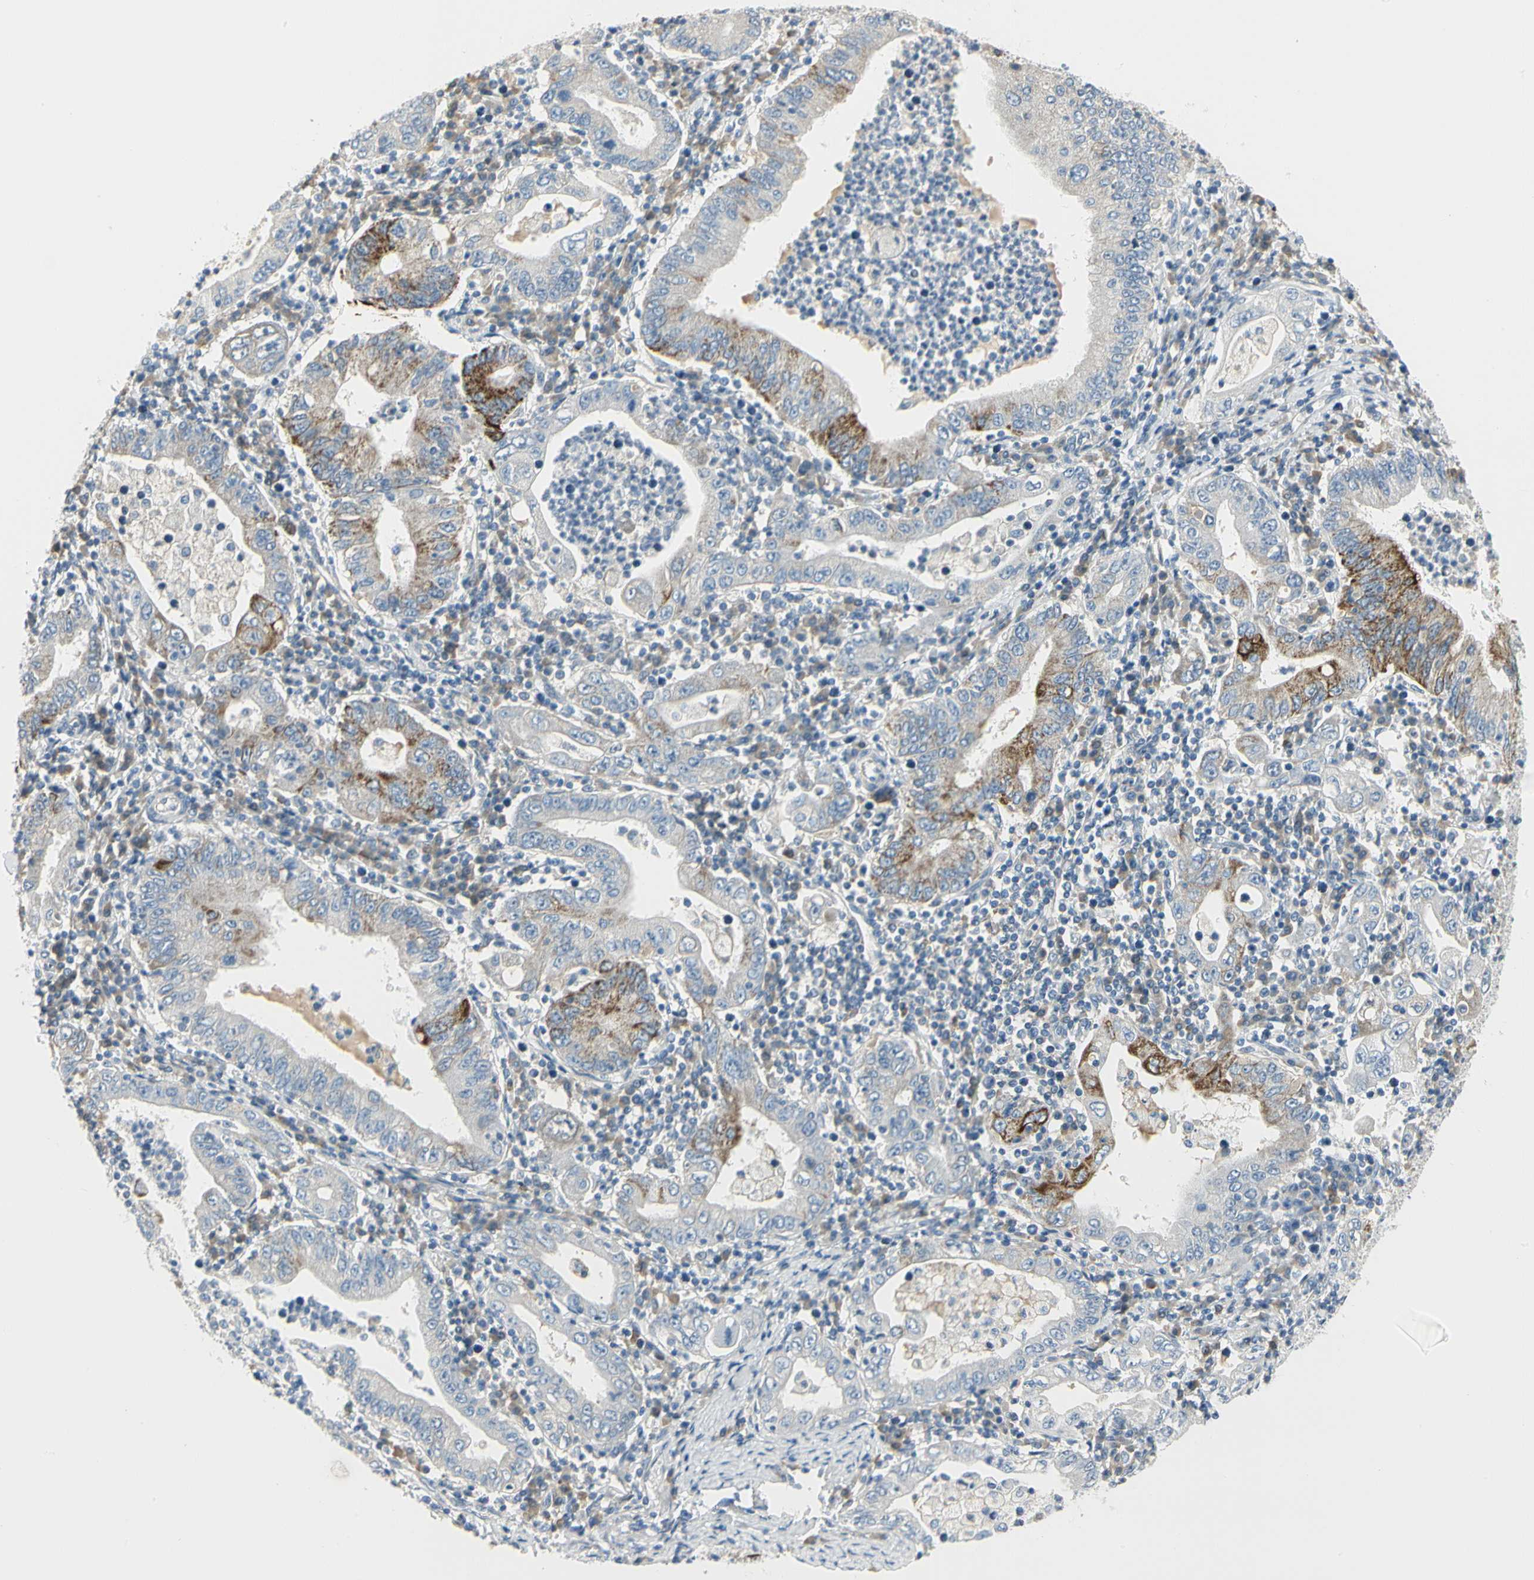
{"staining": {"intensity": "strong", "quantity": "<25%", "location": "cytoplasmic/membranous"}, "tissue": "stomach cancer", "cell_type": "Tumor cells", "image_type": "cancer", "snomed": [{"axis": "morphology", "description": "Normal tissue, NOS"}, {"axis": "morphology", "description": "Adenocarcinoma, NOS"}, {"axis": "topography", "description": "Esophagus"}, {"axis": "topography", "description": "Stomach, upper"}, {"axis": "topography", "description": "Peripheral nerve tissue"}], "caption": "Immunohistochemical staining of adenocarcinoma (stomach) displays medium levels of strong cytoplasmic/membranous positivity in about <25% of tumor cells.", "gene": "SLC6A15", "patient": {"sex": "male", "age": 62}}